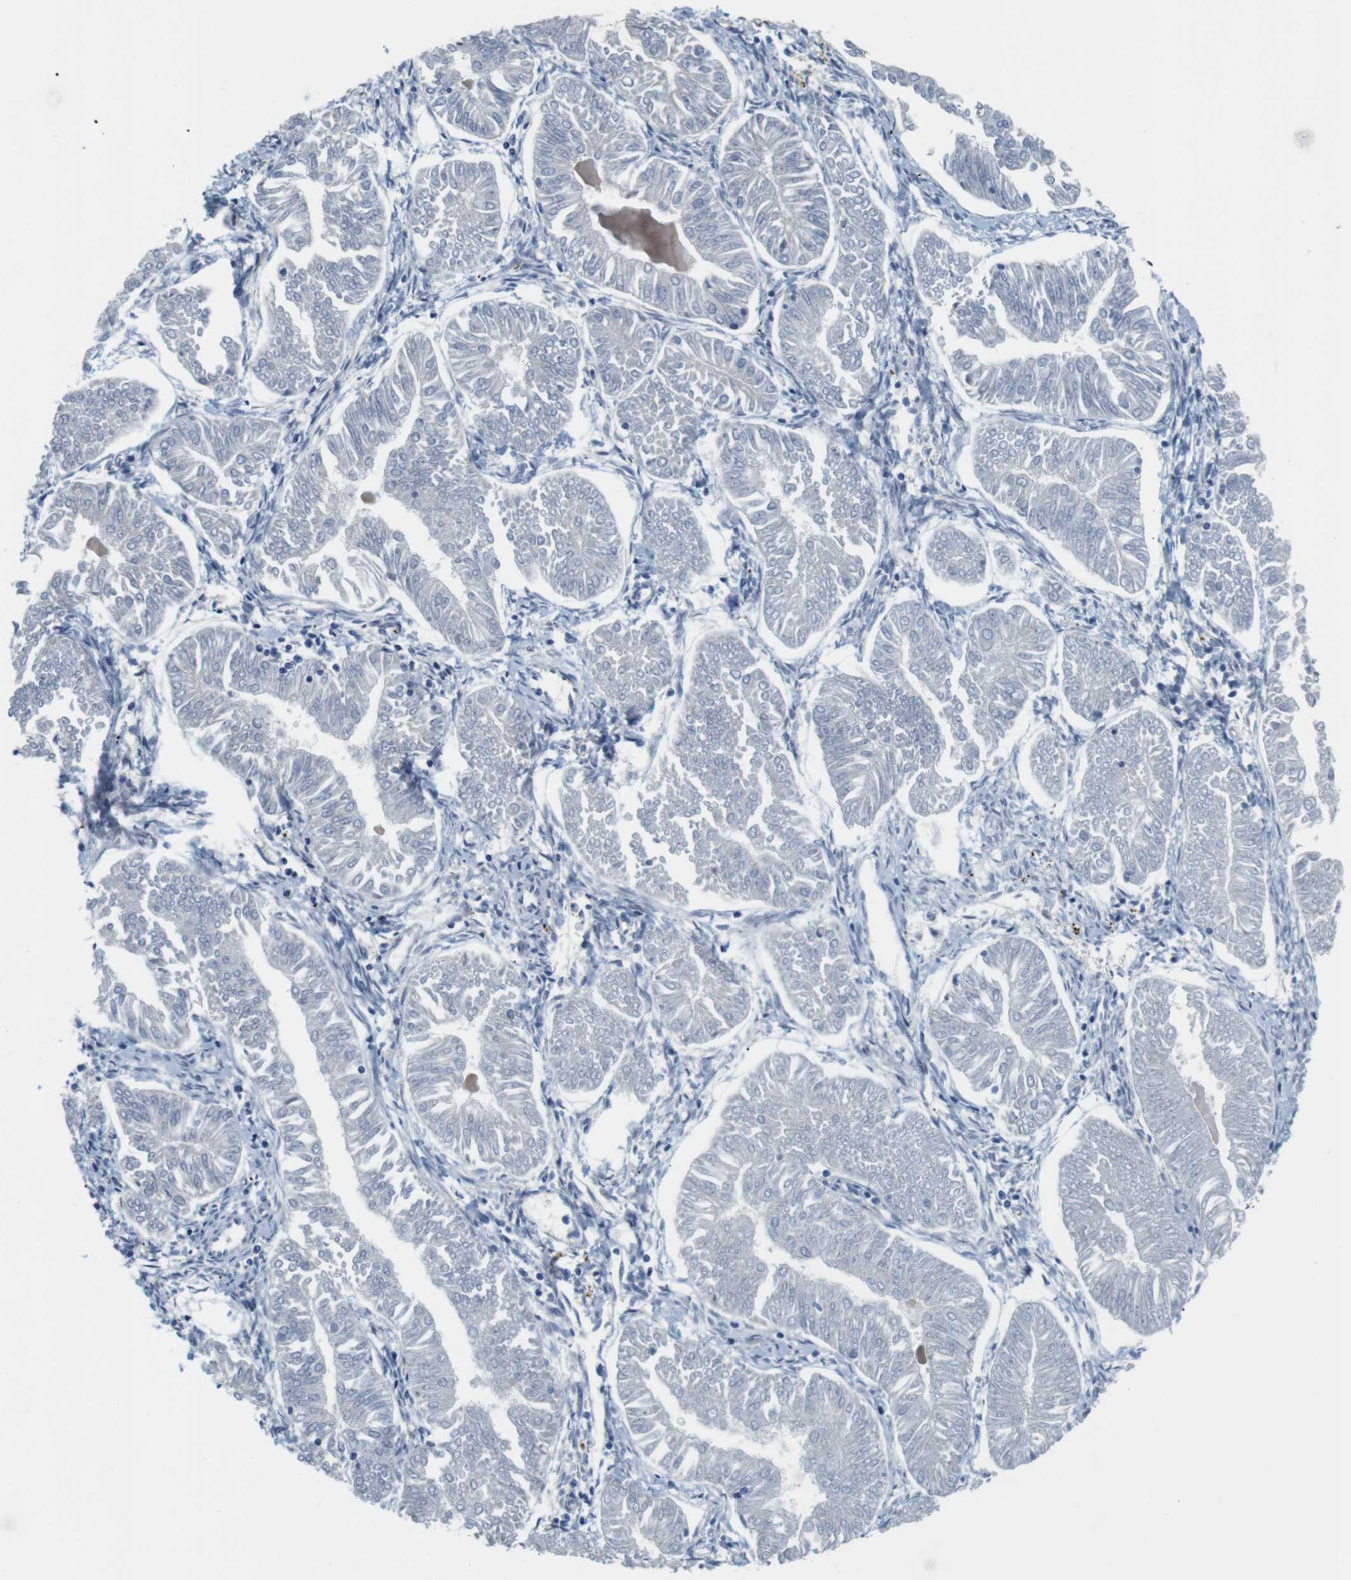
{"staining": {"intensity": "negative", "quantity": "none", "location": "none"}, "tissue": "endometrial cancer", "cell_type": "Tumor cells", "image_type": "cancer", "snomed": [{"axis": "morphology", "description": "Adenocarcinoma, NOS"}, {"axis": "topography", "description": "Endometrium"}], "caption": "IHC photomicrograph of human adenocarcinoma (endometrial) stained for a protein (brown), which shows no positivity in tumor cells.", "gene": "SMCO2", "patient": {"sex": "female", "age": 53}}